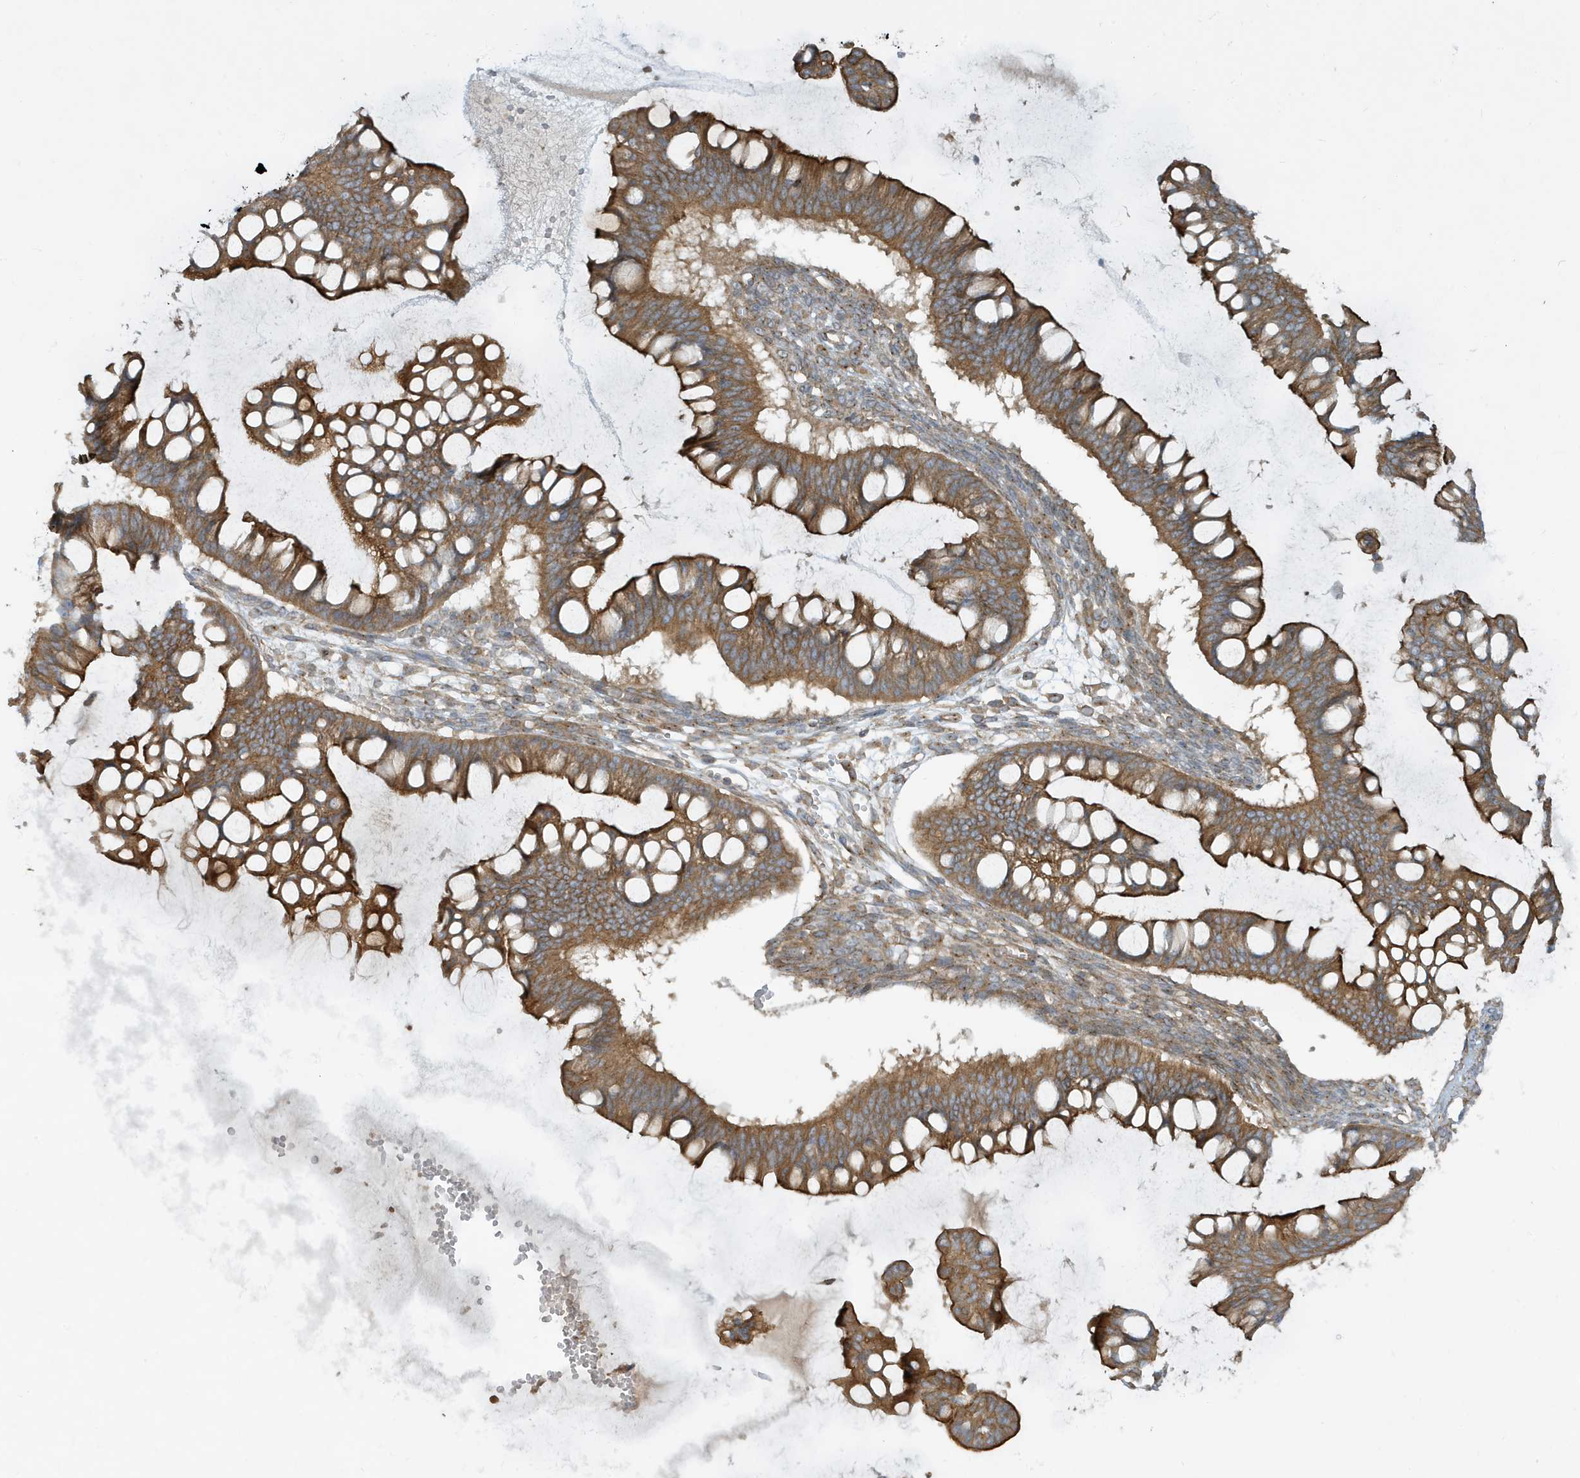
{"staining": {"intensity": "strong", "quantity": ">75%", "location": "cytoplasmic/membranous"}, "tissue": "ovarian cancer", "cell_type": "Tumor cells", "image_type": "cancer", "snomed": [{"axis": "morphology", "description": "Cystadenocarcinoma, mucinous, NOS"}, {"axis": "topography", "description": "Ovary"}], "caption": "About >75% of tumor cells in ovarian cancer (mucinous cystadenocarcinoma) demonstrate strong cytoplasmic/membranous protein positivity as visualized by brown immunohistochemical staining.", "gene": "ATP23", "patient": {"sex": "female", "age": 73}}